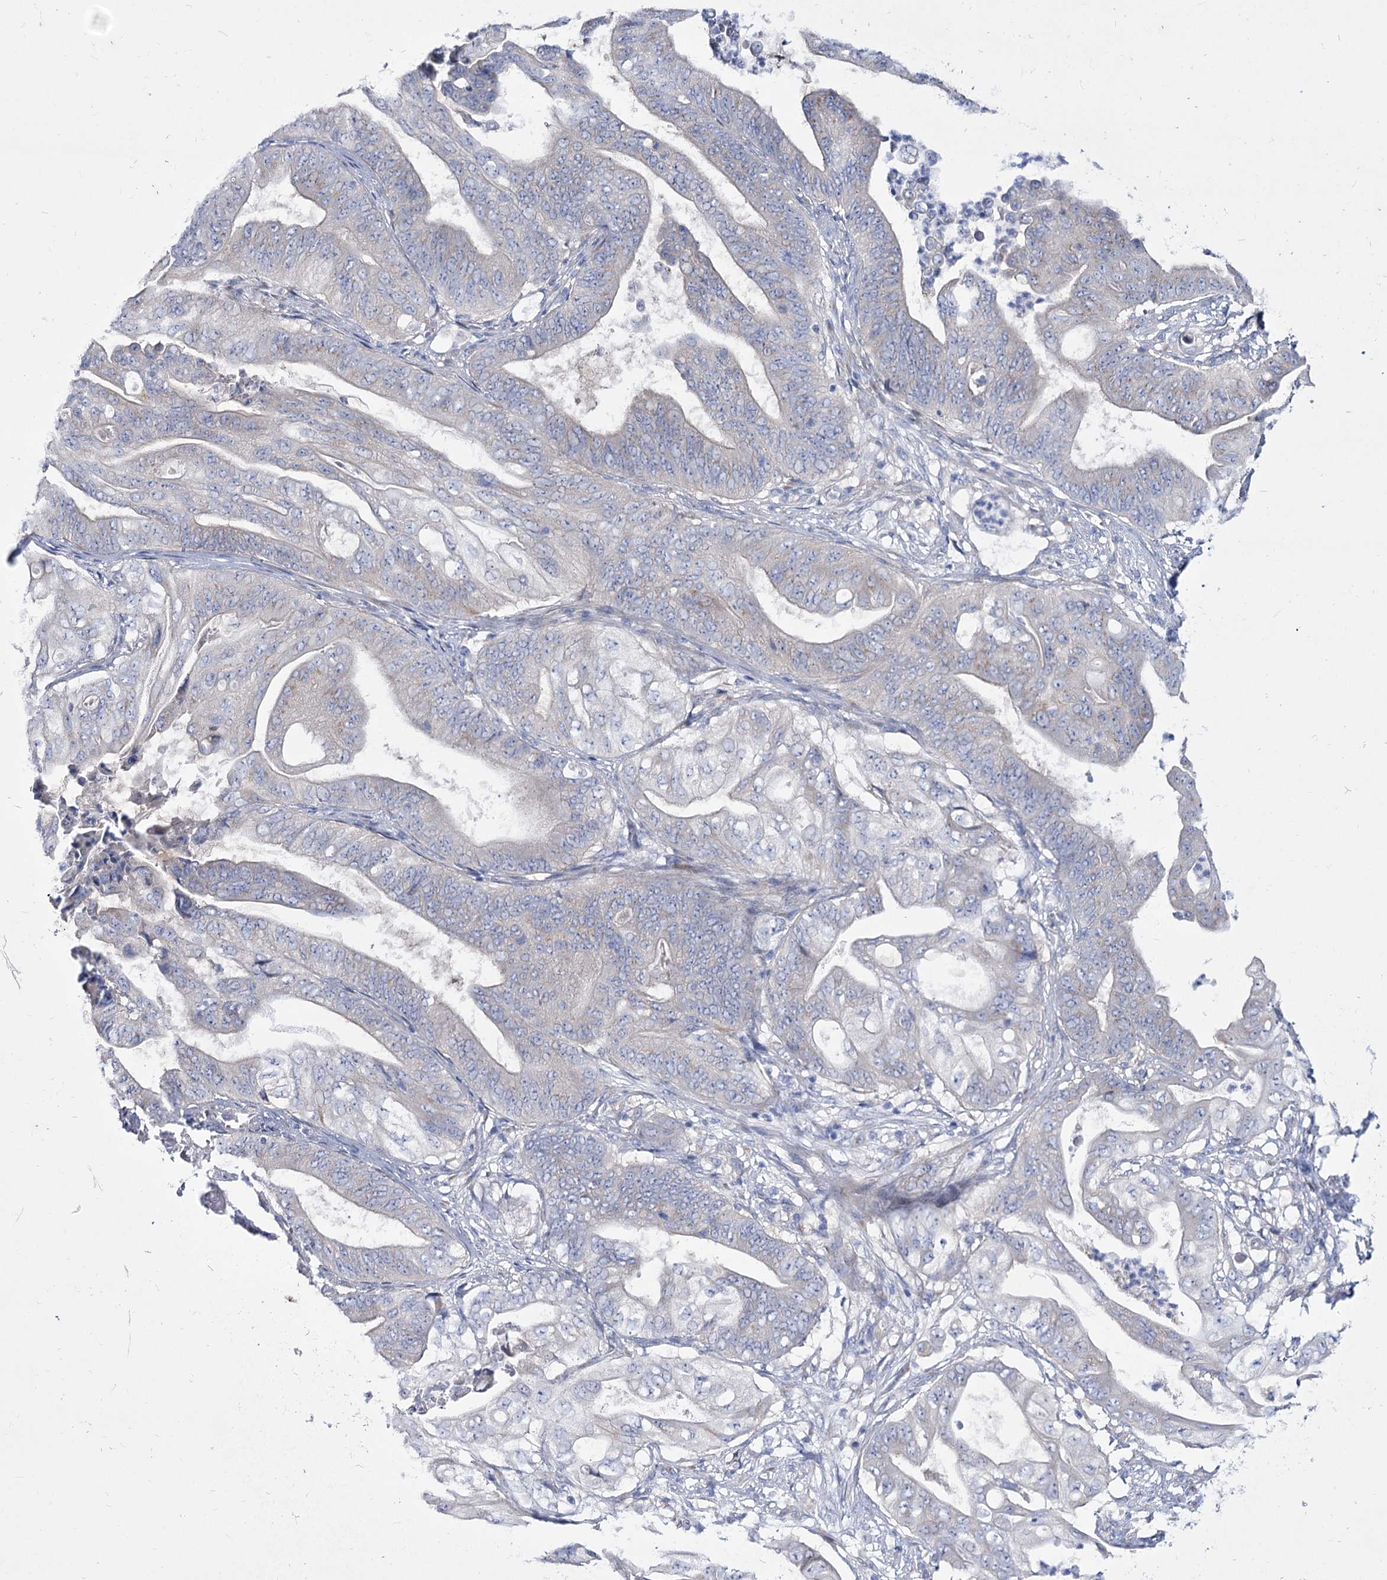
{"staining": {"intensity": "negative", "quantity": "none", "location": "none"}, "tissue": "stomach cancer", "cell_type": "Tumor cells", "image_type": "cancer", "snomed": [{"axis": "morphology", "description": "Adenocarcinoma, NOS"}, {"axis": "topography", "description": "Stomach"}], "caption": "A high-resolution image shows immunohistochemistry (IHC) staining of stomach adenocarcinoma, which shows no significant expression in tumor cells.", "gene": "SUOX", "patient": {"sex": "female", "age": 73}}